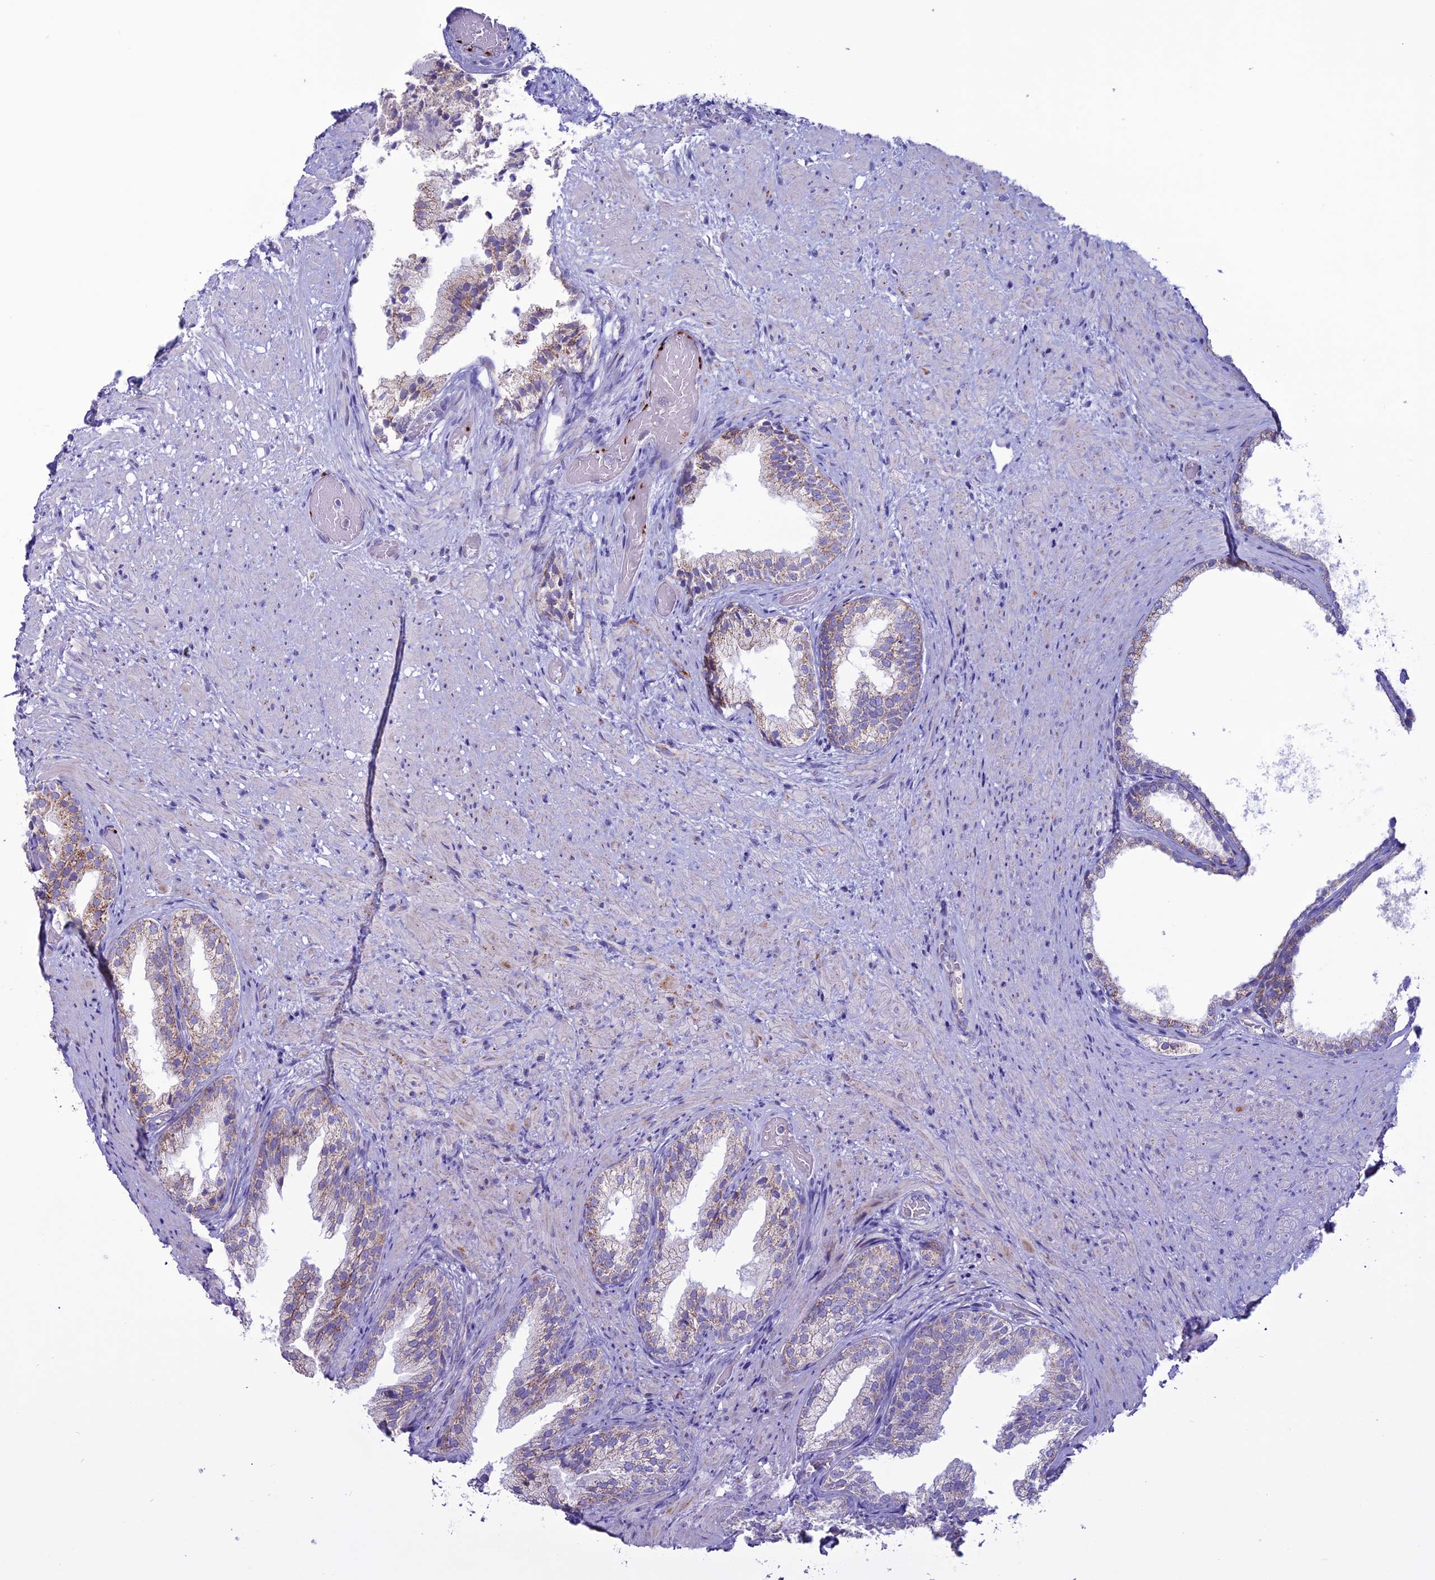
{"staining": {"intensity": "weak", "quantity": "<25%", "location": "cytoplasmic/membranous"}, "tissue": "prostate", "cell_type": "Glandular cells", "image_type": "normal", "snomed": [{"axis": "morphology", "description": "Normal tissue, NOS"}, {"axis": "topography", "description": "Prostate"}], "caption": "Immunohistochemical staining of normal human prostate exhibits no significant positivity in glandular cells.", "gene": "C21orf140", "patient": {"sex": "male", "age": 76}}